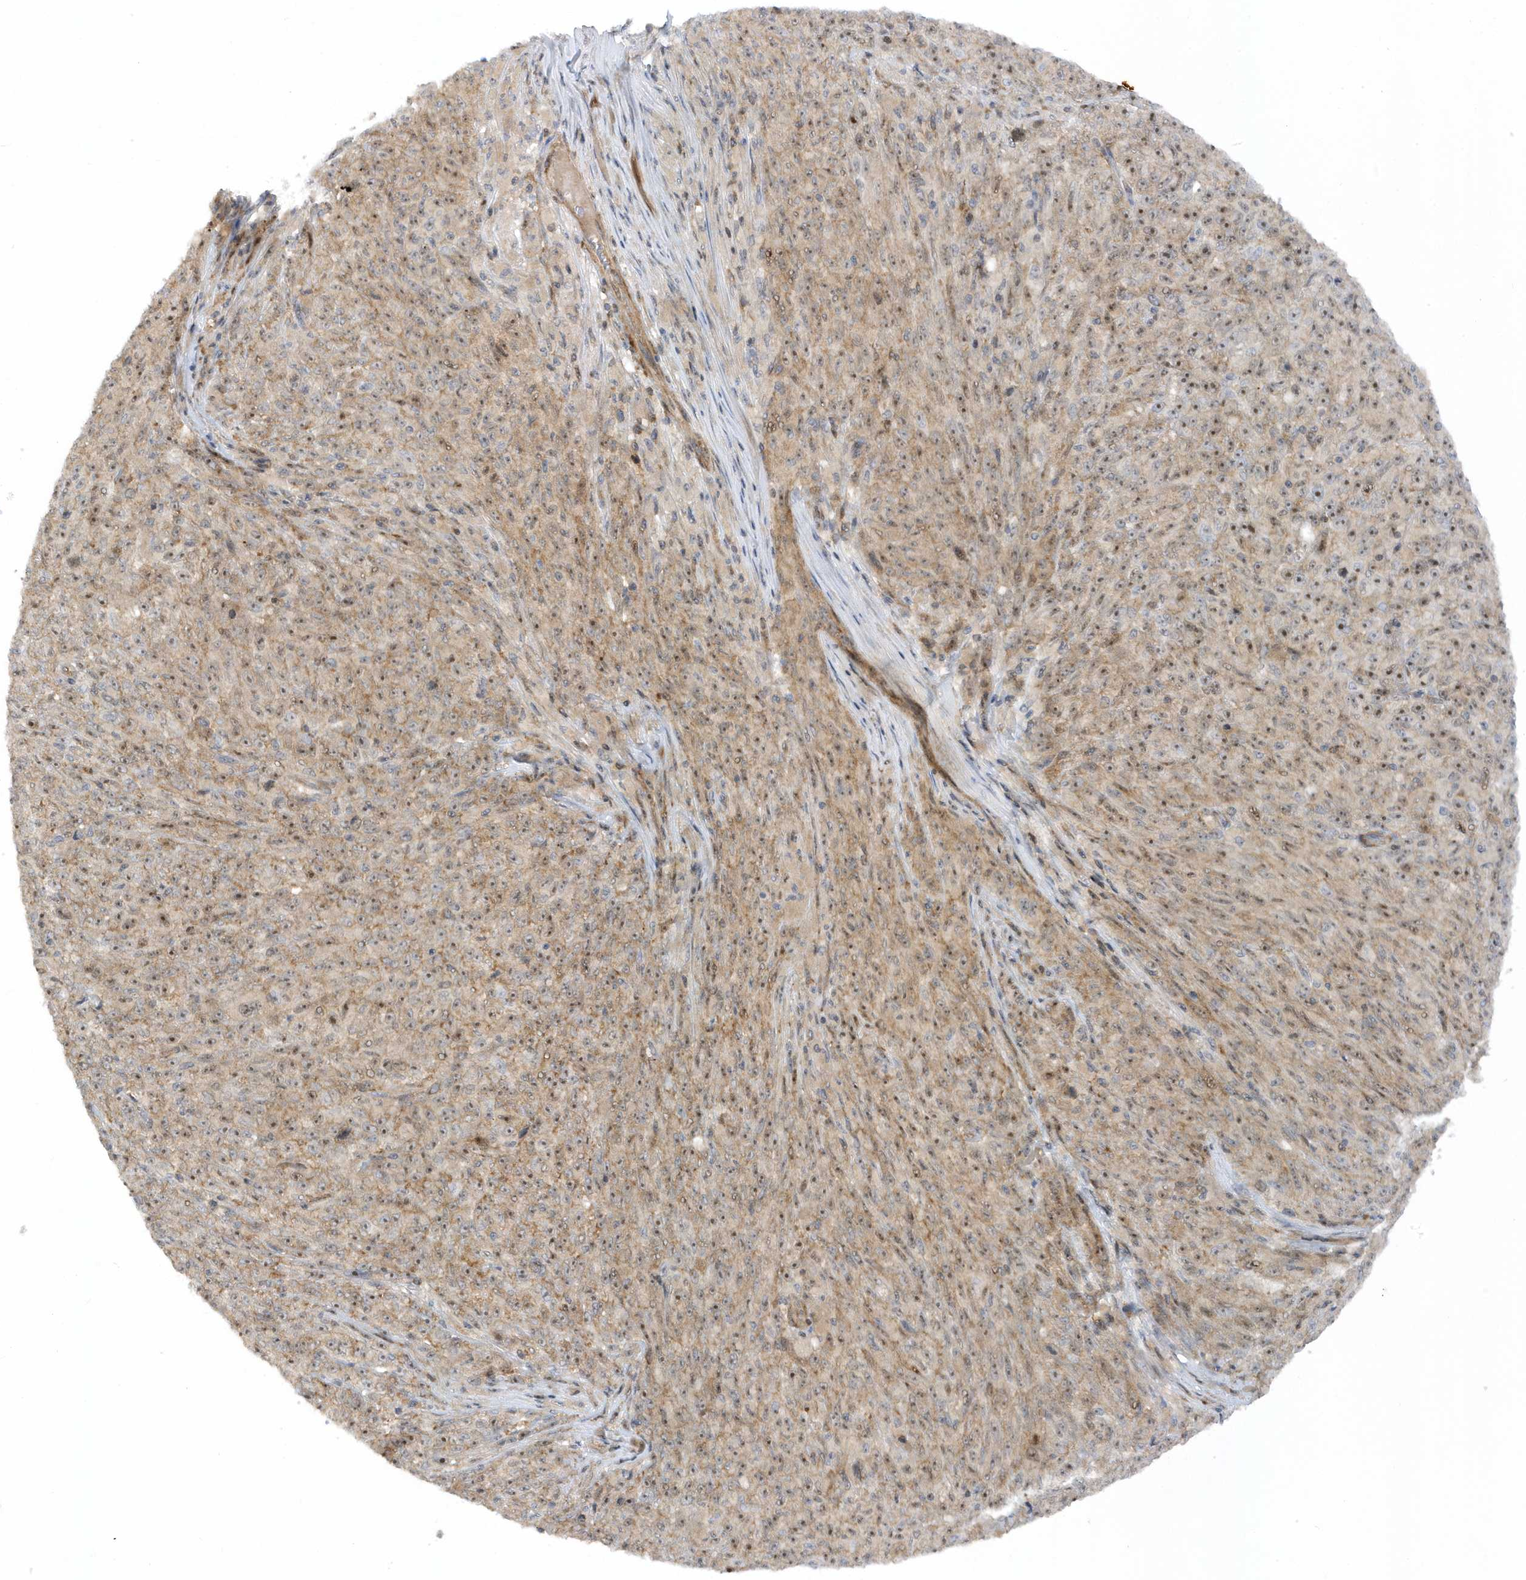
{"staining": {"intensity": "moderate", "quantity": ">75%", "location": "cytoplasmic/membranous,nuclear"}, "tissue": "melanoma", "cell_type": "Tumor cells", "image_type": "cancer", "snomed": [{"axis": "morphology", "description": "Malignant melanoma, NOS"}, {"axis": "topography", "description": "Skin"}], "caption": "This photomicrograph exhibits immunohistochemistry (IHC) staining of human malignant melanoma, with medium moderate cytoplasmic/membranous and nuclear staining in about >75% of tumor cells.", "gene": "MAP7D3", "patient": {"sex": "female", "age": 82}}